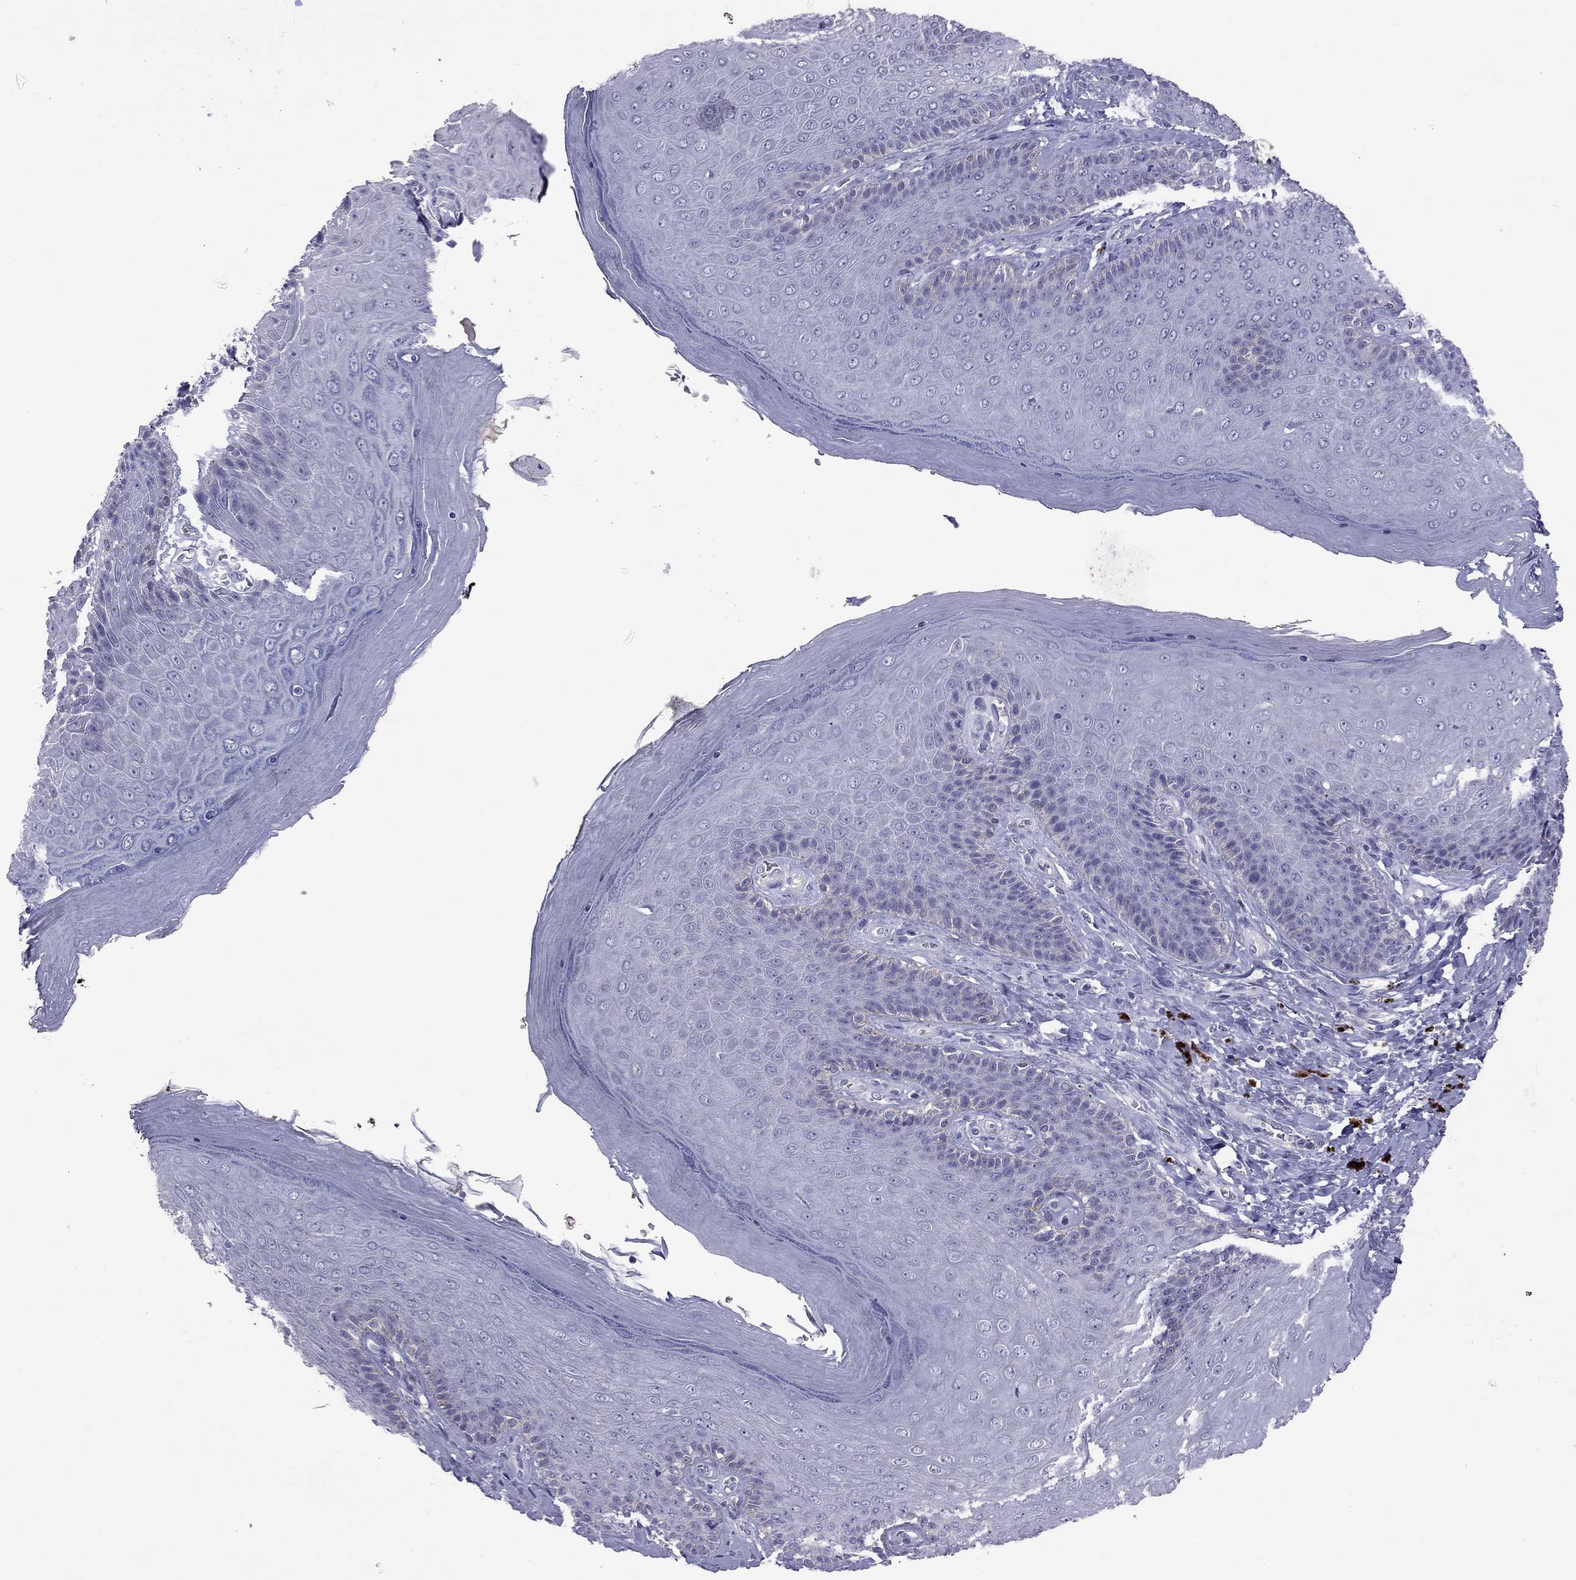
{"staining": {"intensity": "negative", "quantity": "none", "location": "none"}, "tissue": "skin", "cell_type": "Epidermal cells", "image_type": "normal", "snomed": [{"axis": "morphology", "description": "Normal tissue, NOS"}, {"axis": "topography", "description": "Skeletal muscle"}, {"axis": "topography", "description": "Anal"}, {"axis": "topography", "description": "Peripheral nerve tissue"}], "caption": "This is an immunohistochemistry photomicrograph of unremarkable human skin. There is no expression in epidermal cells.", "gene": "CFAP91", "patient": {"sex": "male", "age": 53}}